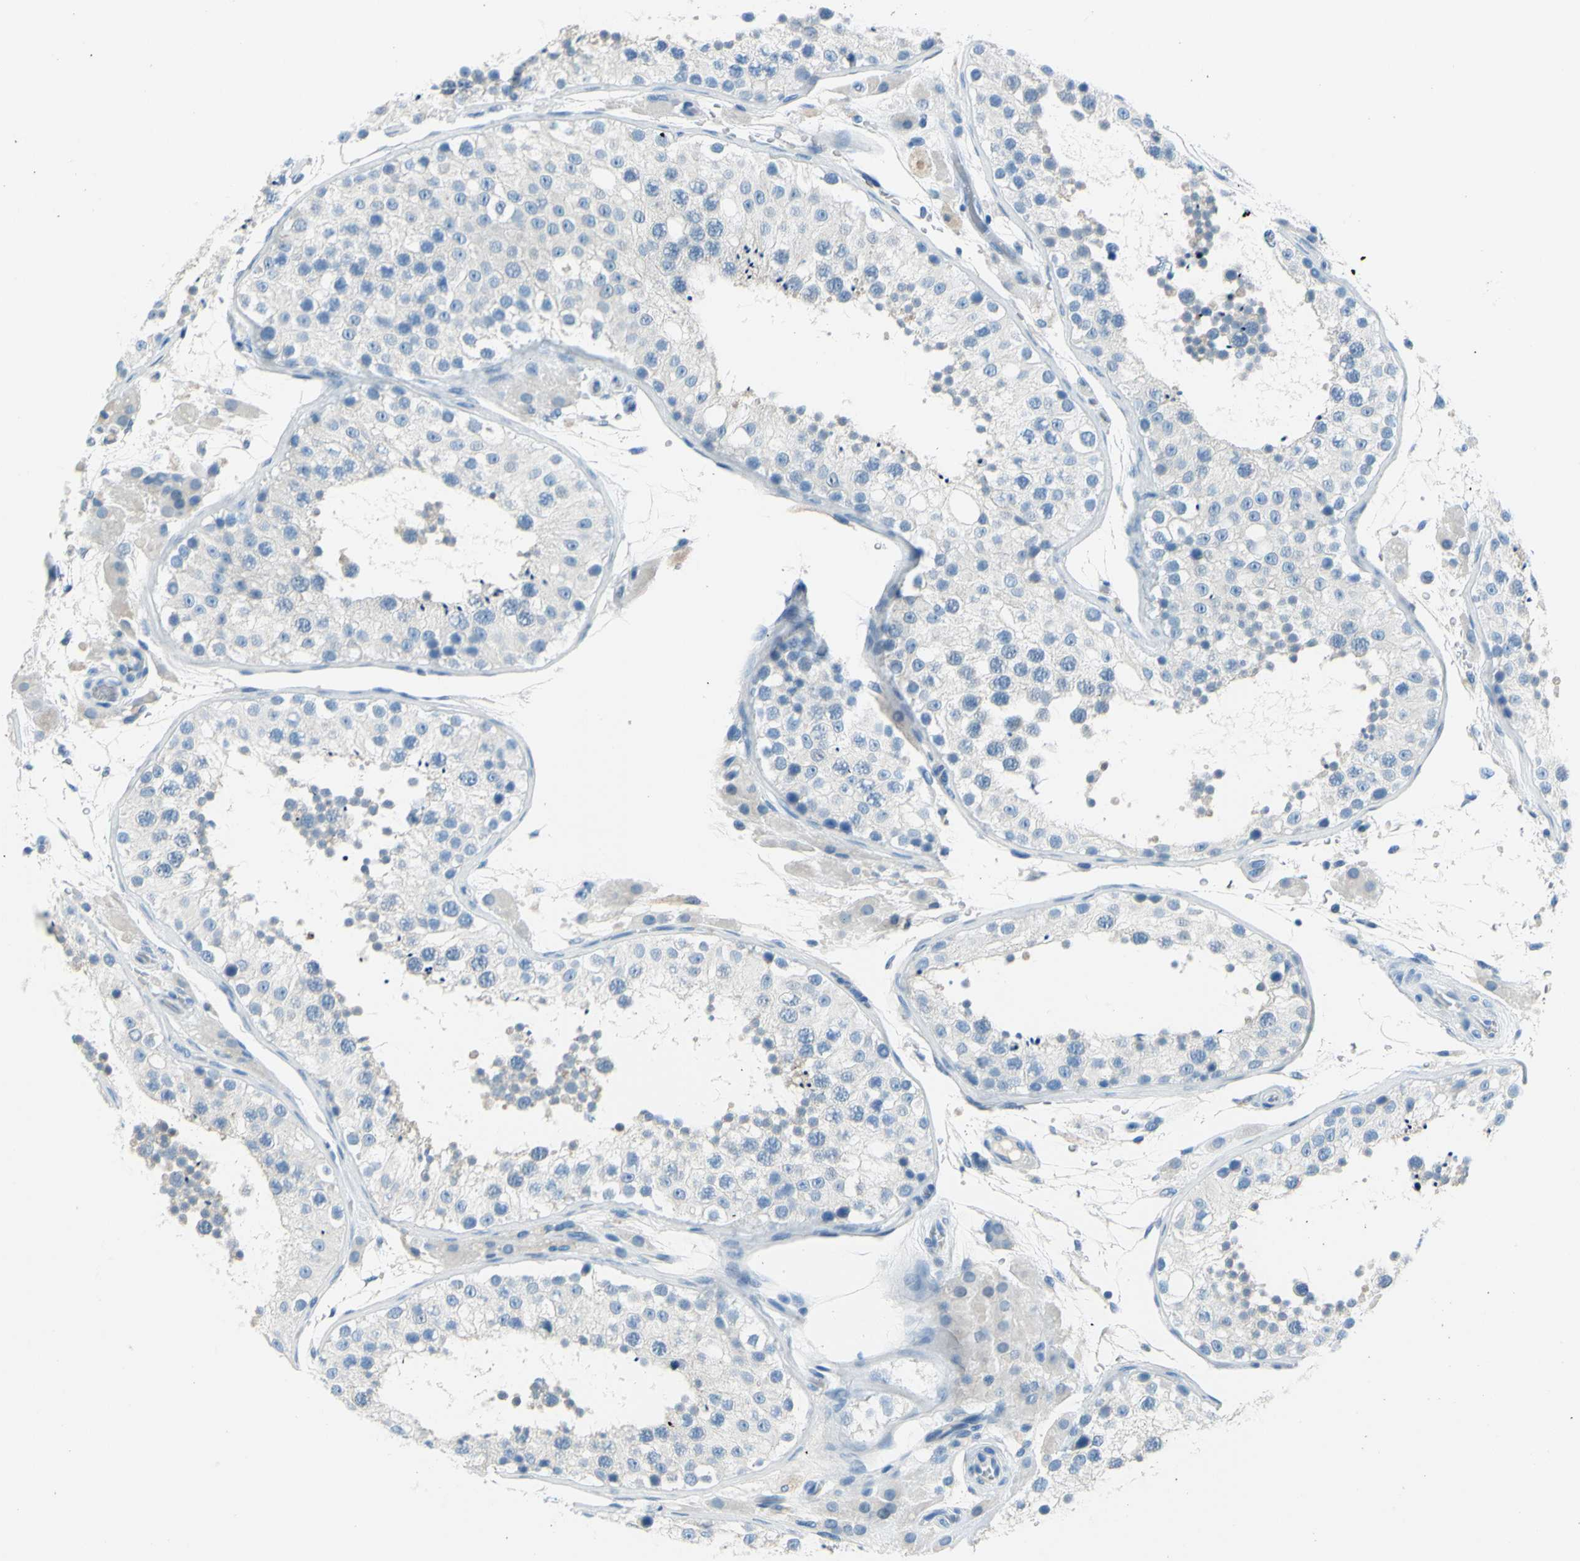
{"staining": {"intensity": "negative", "quantity": "none", "location": "none"}, "tissue": "testis", "cell_type": "Cells in seminiferous ducts", "image_type": "normal", "snomed": [{"axis": "morphology", "description": "Normal tissue, NOS"}, {"axis": "topography", "description": "Testis"}, {"axis": "topography", "description": "Epididymis"}], "caption": "A high-resolution histopathology image shows IHC staining of unremarkable testis, which exhibits no significant positivity in cells in seminiferous ducts.", "gene": "DCT", "patient": {"sex": "male", "age": 26}}